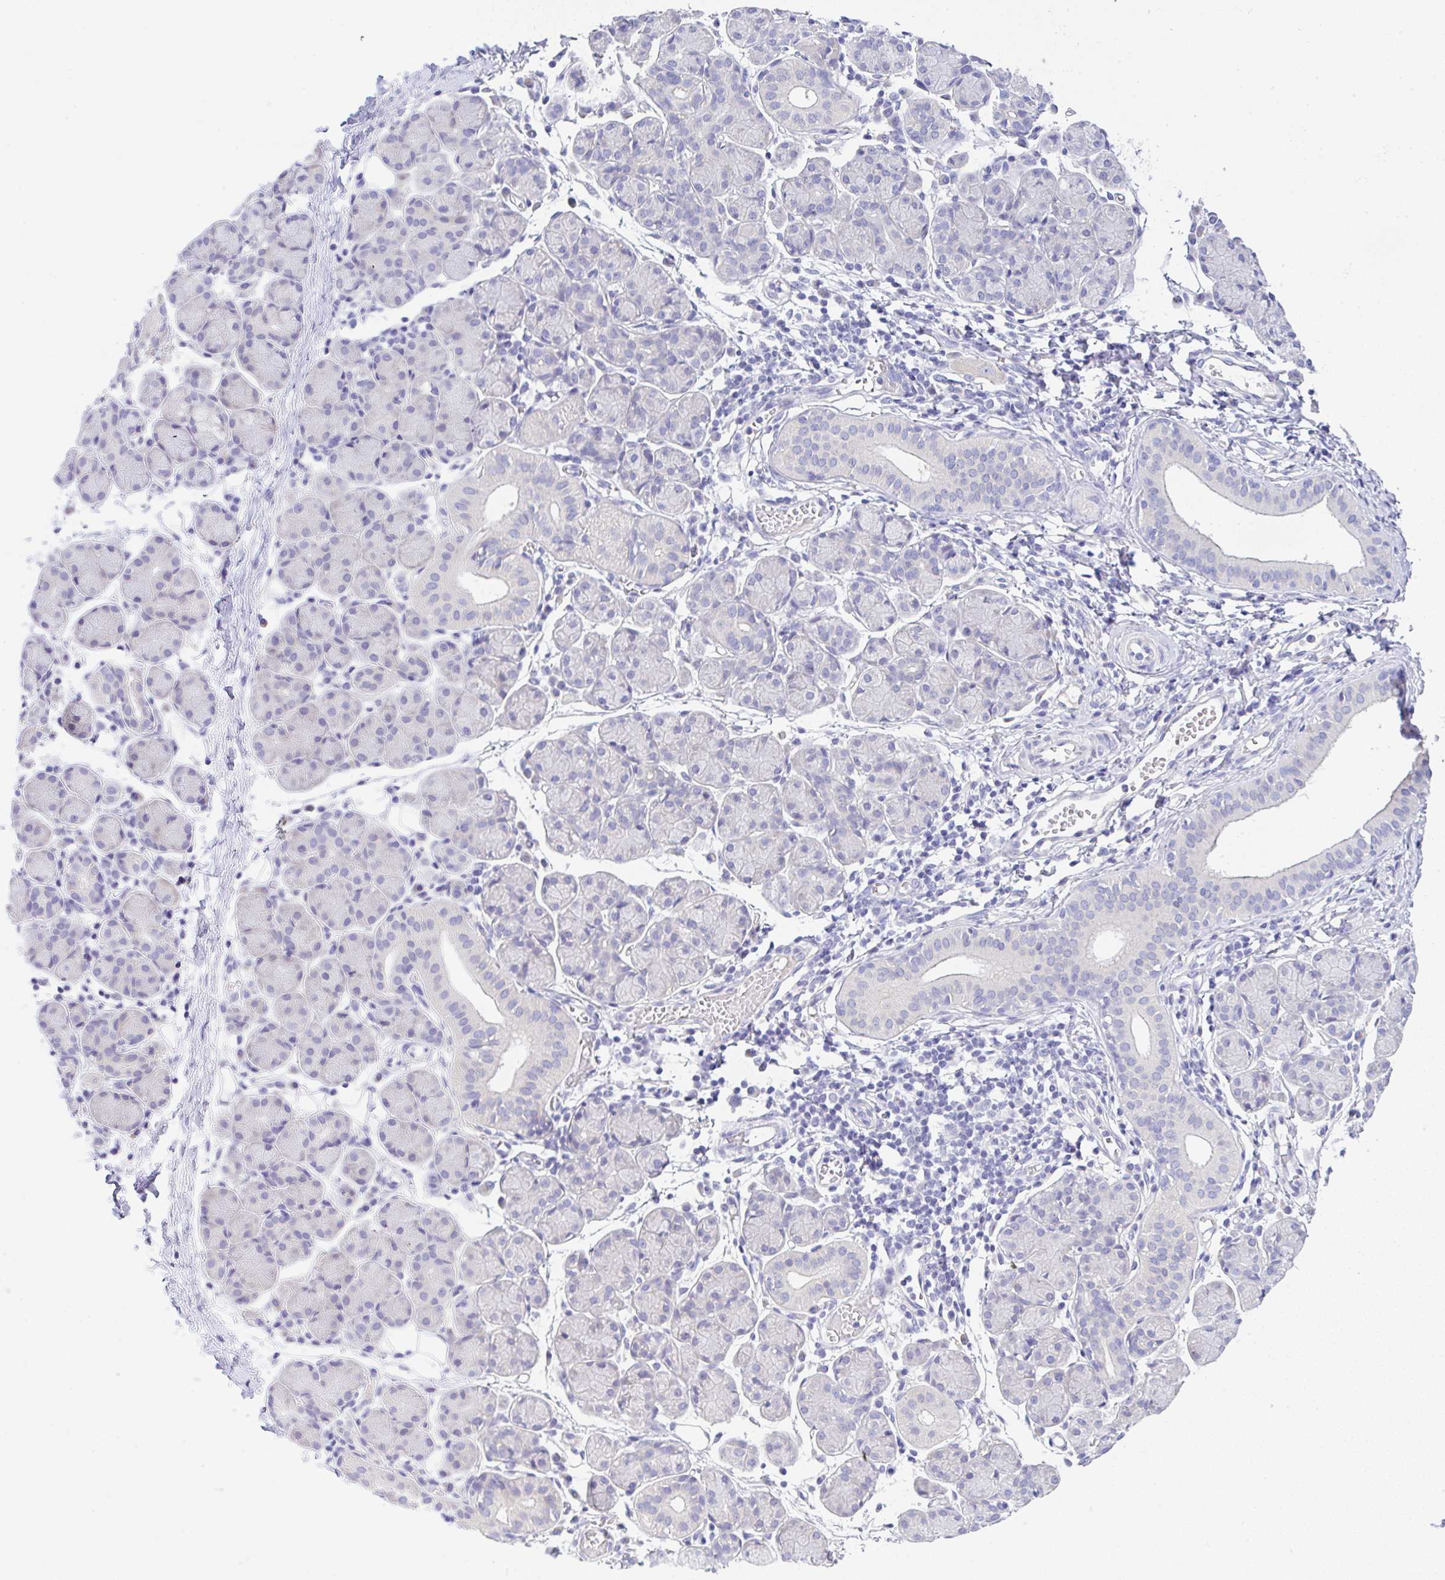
{"staining": {"intensity": "negative", "quantity": "none", "location": "none"}, "tissue": "salivary gland", "cell_type": "Glandular cells", "image_type": "normal", "snomed": [{"axis": "morphology", "description": "Normal tissue, NOS"}, {"axis": "morphology", "description": "Inflammation, NOS"}, {"axis": "topography", "description": "Lymph node"}, {"axis": "topography", "description": "Salivary gland"}], "caption": "The IHC image has no significant positivity in glandular cells of salivary gland.", "gene": "SERPINE3", "patient": {"sex": "male", "age": 3}}